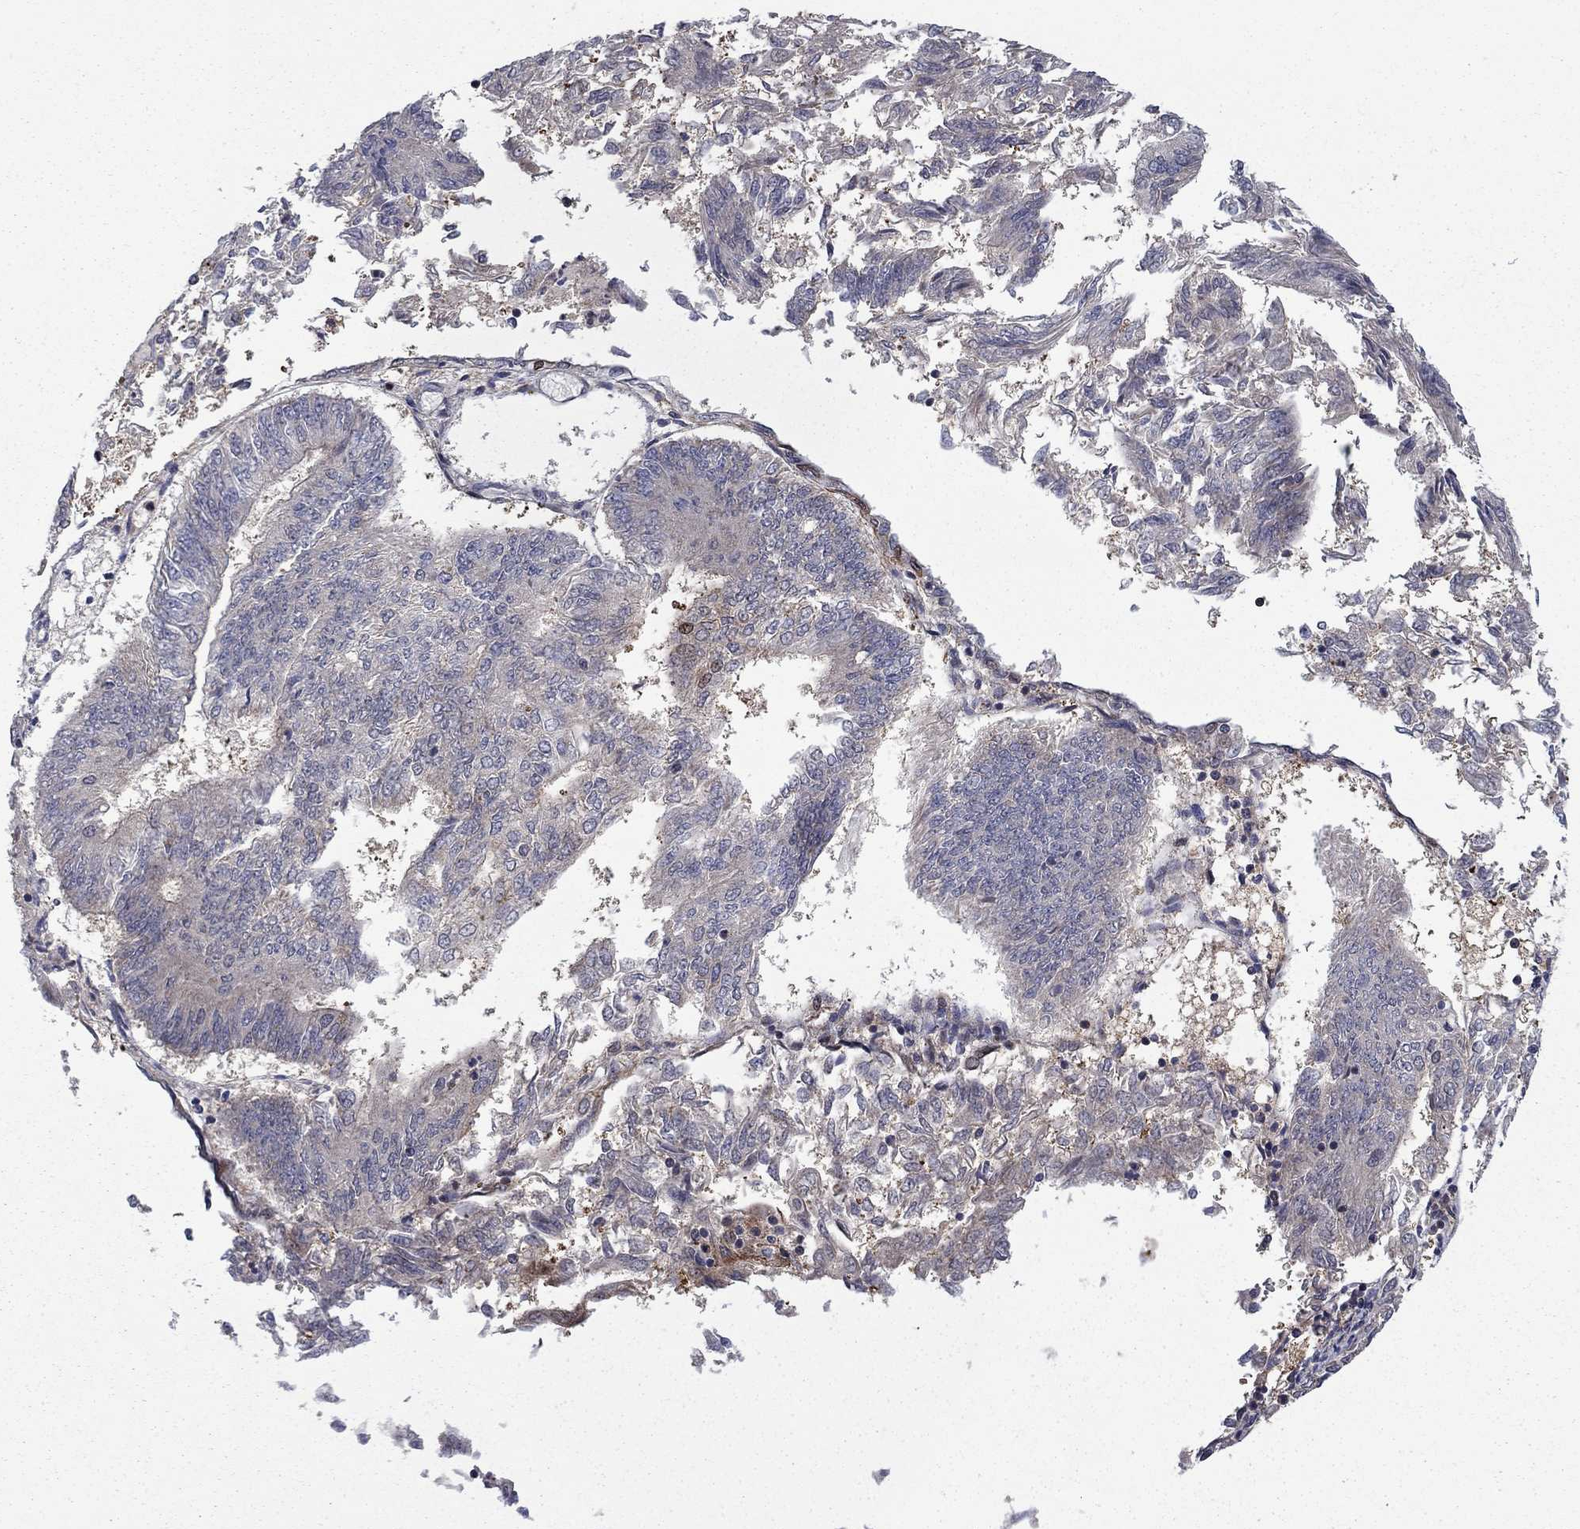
{"staining": {"intensity": "negative", "quantity": "none", "location": "none"}, "tissue": "endometrial cancer", "cell_type": "Tumor cells", "image_type": "cancer", "snomed": [{"axis": "morphology", "description": "Adenocarcinoma, NOS"}, {"axis": "topography", "description": "Endometrium"}], "caption": "Photomicrograph shows no significant protein positivity in tumor cells of endometrial cancer.", "gene": "HDAC4", "patient": {"sex": "female", "age": 58}}